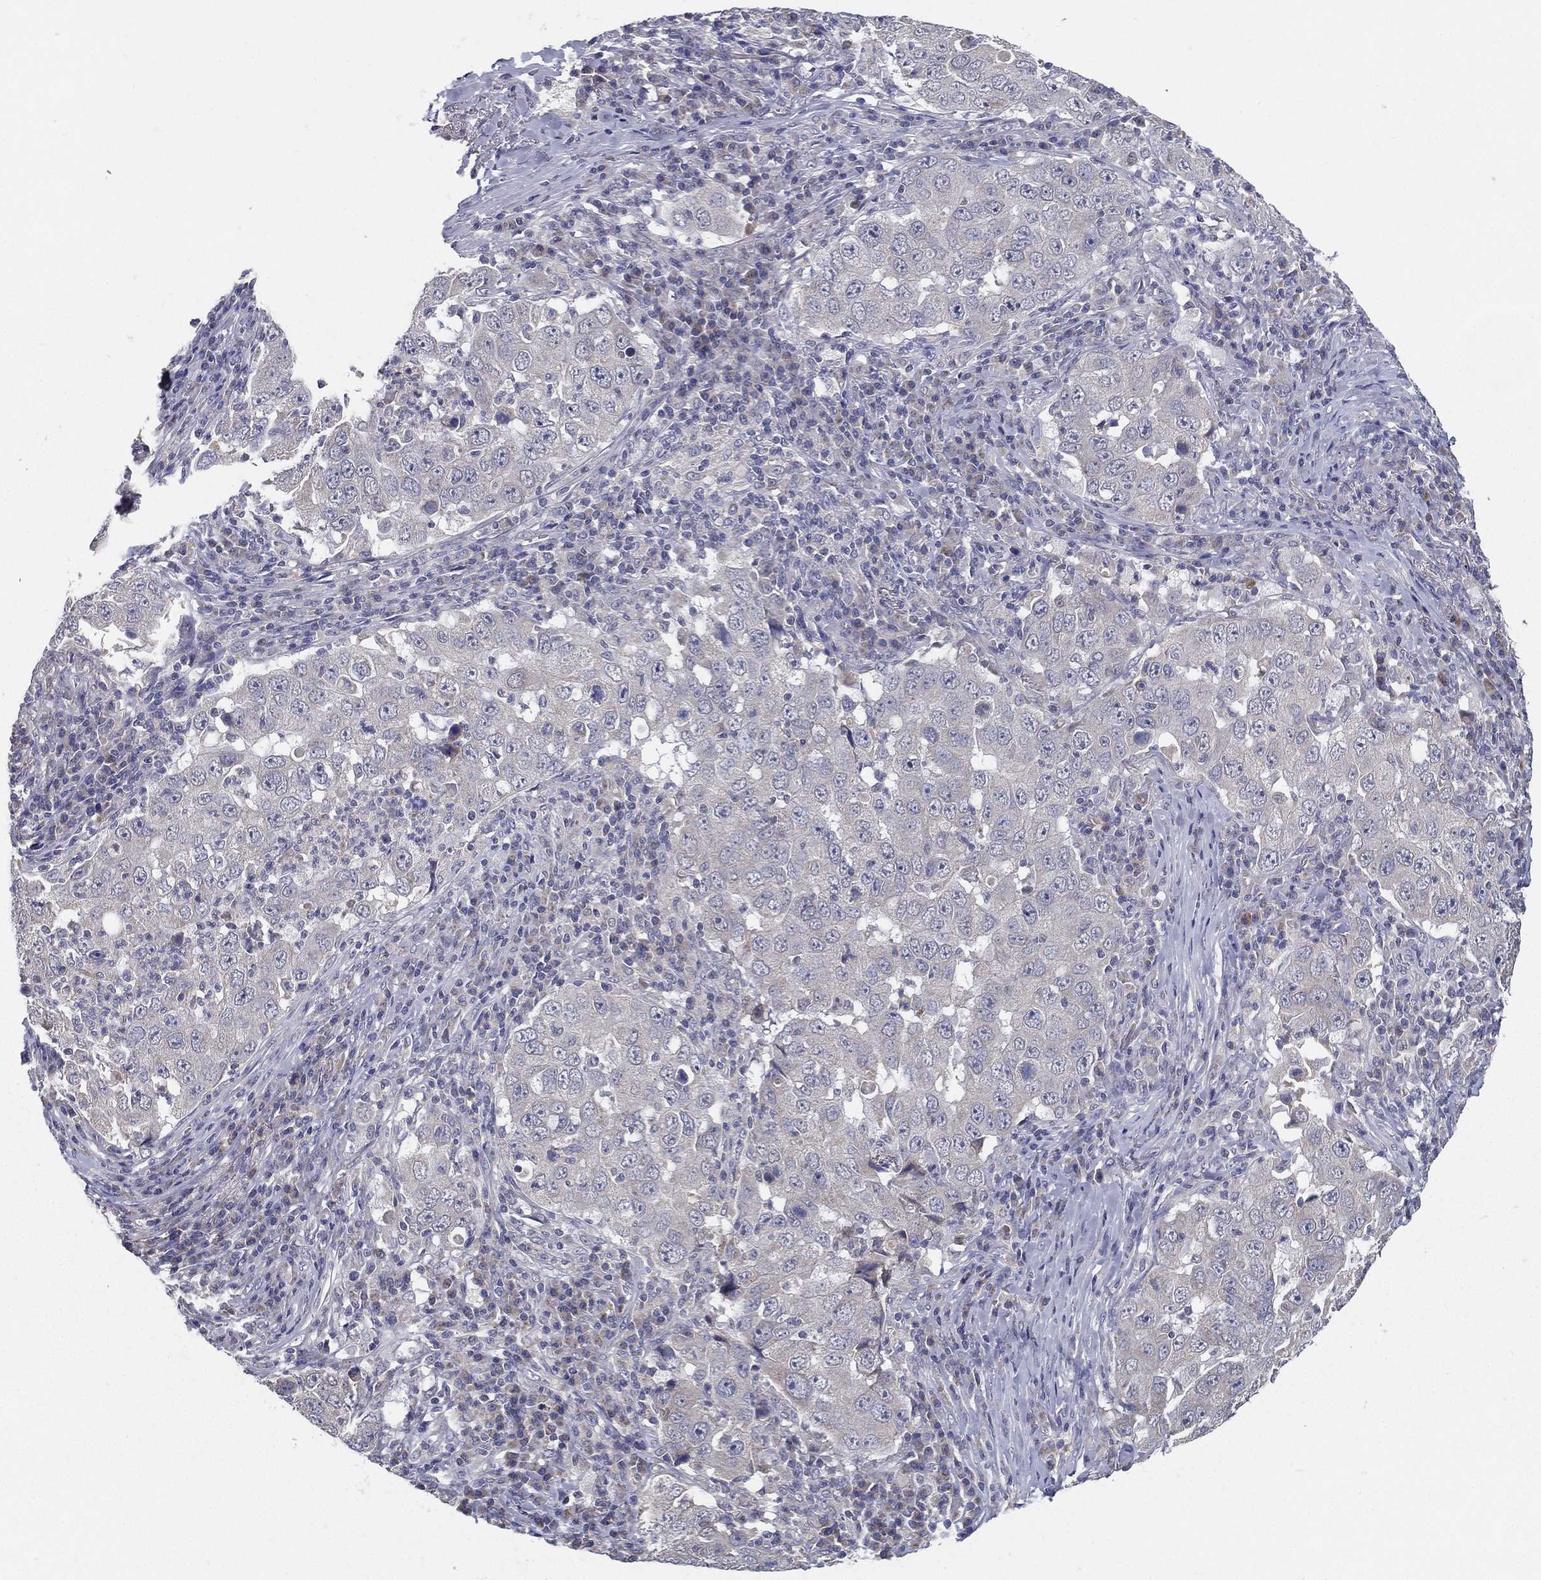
{"staining": {"intensity": "negative", "quantity": "none", "location": "none"}, "tissue": "lung cancer", "cell_type": "Tumor cells", "image_type": "cancer", "snomed": [{"axis": "morphology", "description": "Adenocarcinoma, NOS"}, {"axis": "topography", "description": "Lung"}], "caption": "High power microscopy photomicrograph of an IHC micrograph of lung cancer, revealing no significant expression in tumor cells. (Stains: DAB (3,3'-diaminobenzidine) immunohistochemistry (IHC) with hematoxylin counter stain, Microscopy: brightfield microscopy at high magnification).", "gene": "PCSK1", "patient": {"sex": "male", "age": 73}}